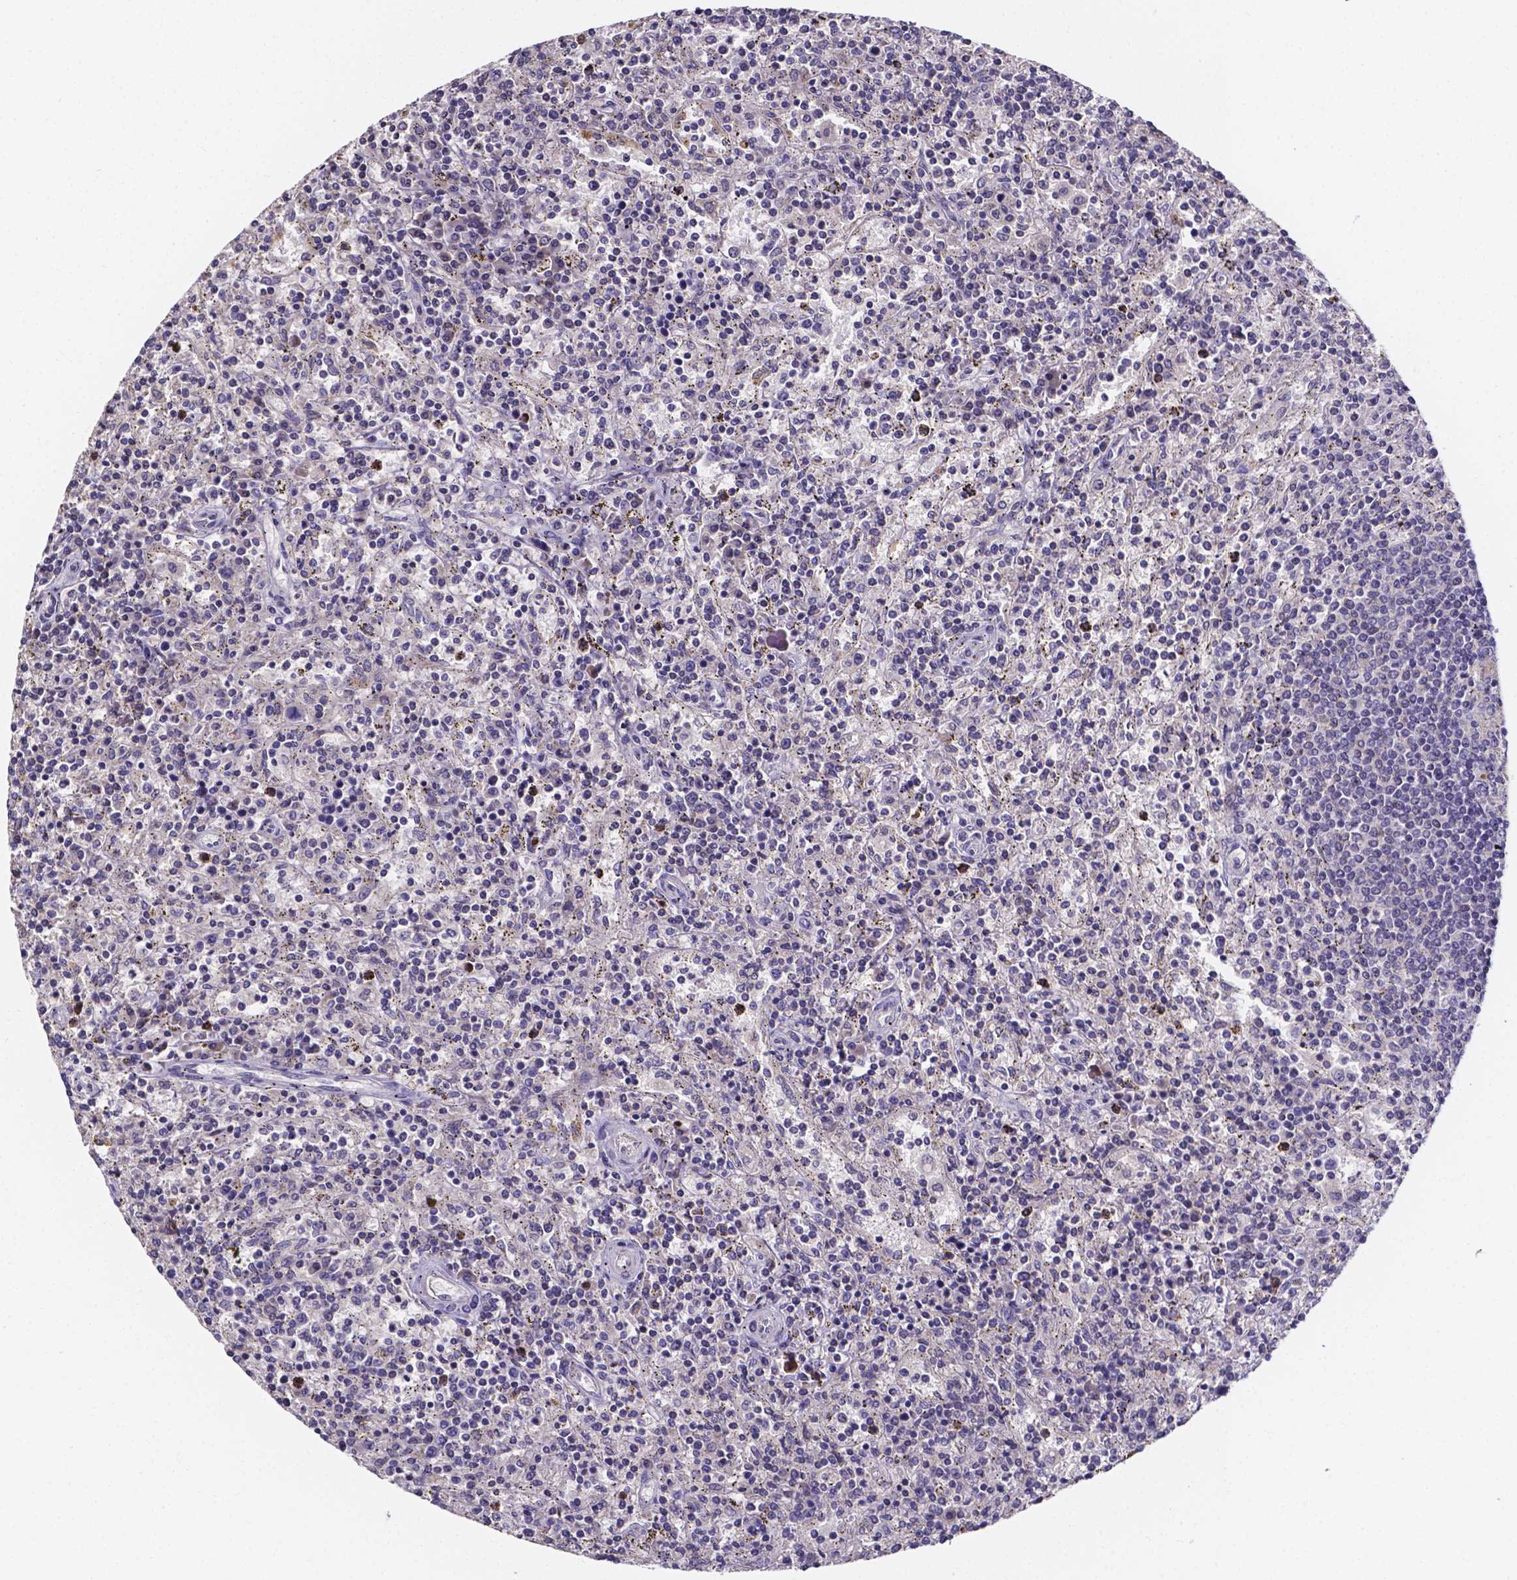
{"staining": {"intensity": "negative", "quantity": "none", "location": "none"}, "tissue": "lymphoma", "cell_type": "Tumor cells", "image_type": "cancer", "snomed": [{"axis": "morphology", "description": "Malignant lymphoma, non-Hodgkin's type, Low grade"}, {"axis": "topography", "description": "Spleen"}], "caption": "IHC image of neoplastic tissue: human malignant lymphoma, non-Hodgkin's type (low-grade) stained with DAB (3,3'-diaminobenzidine) reveals no significant protein expression in tumor cells.", "gene": "SPOCD1", "patient": {"sex": "male", "age": 62}}